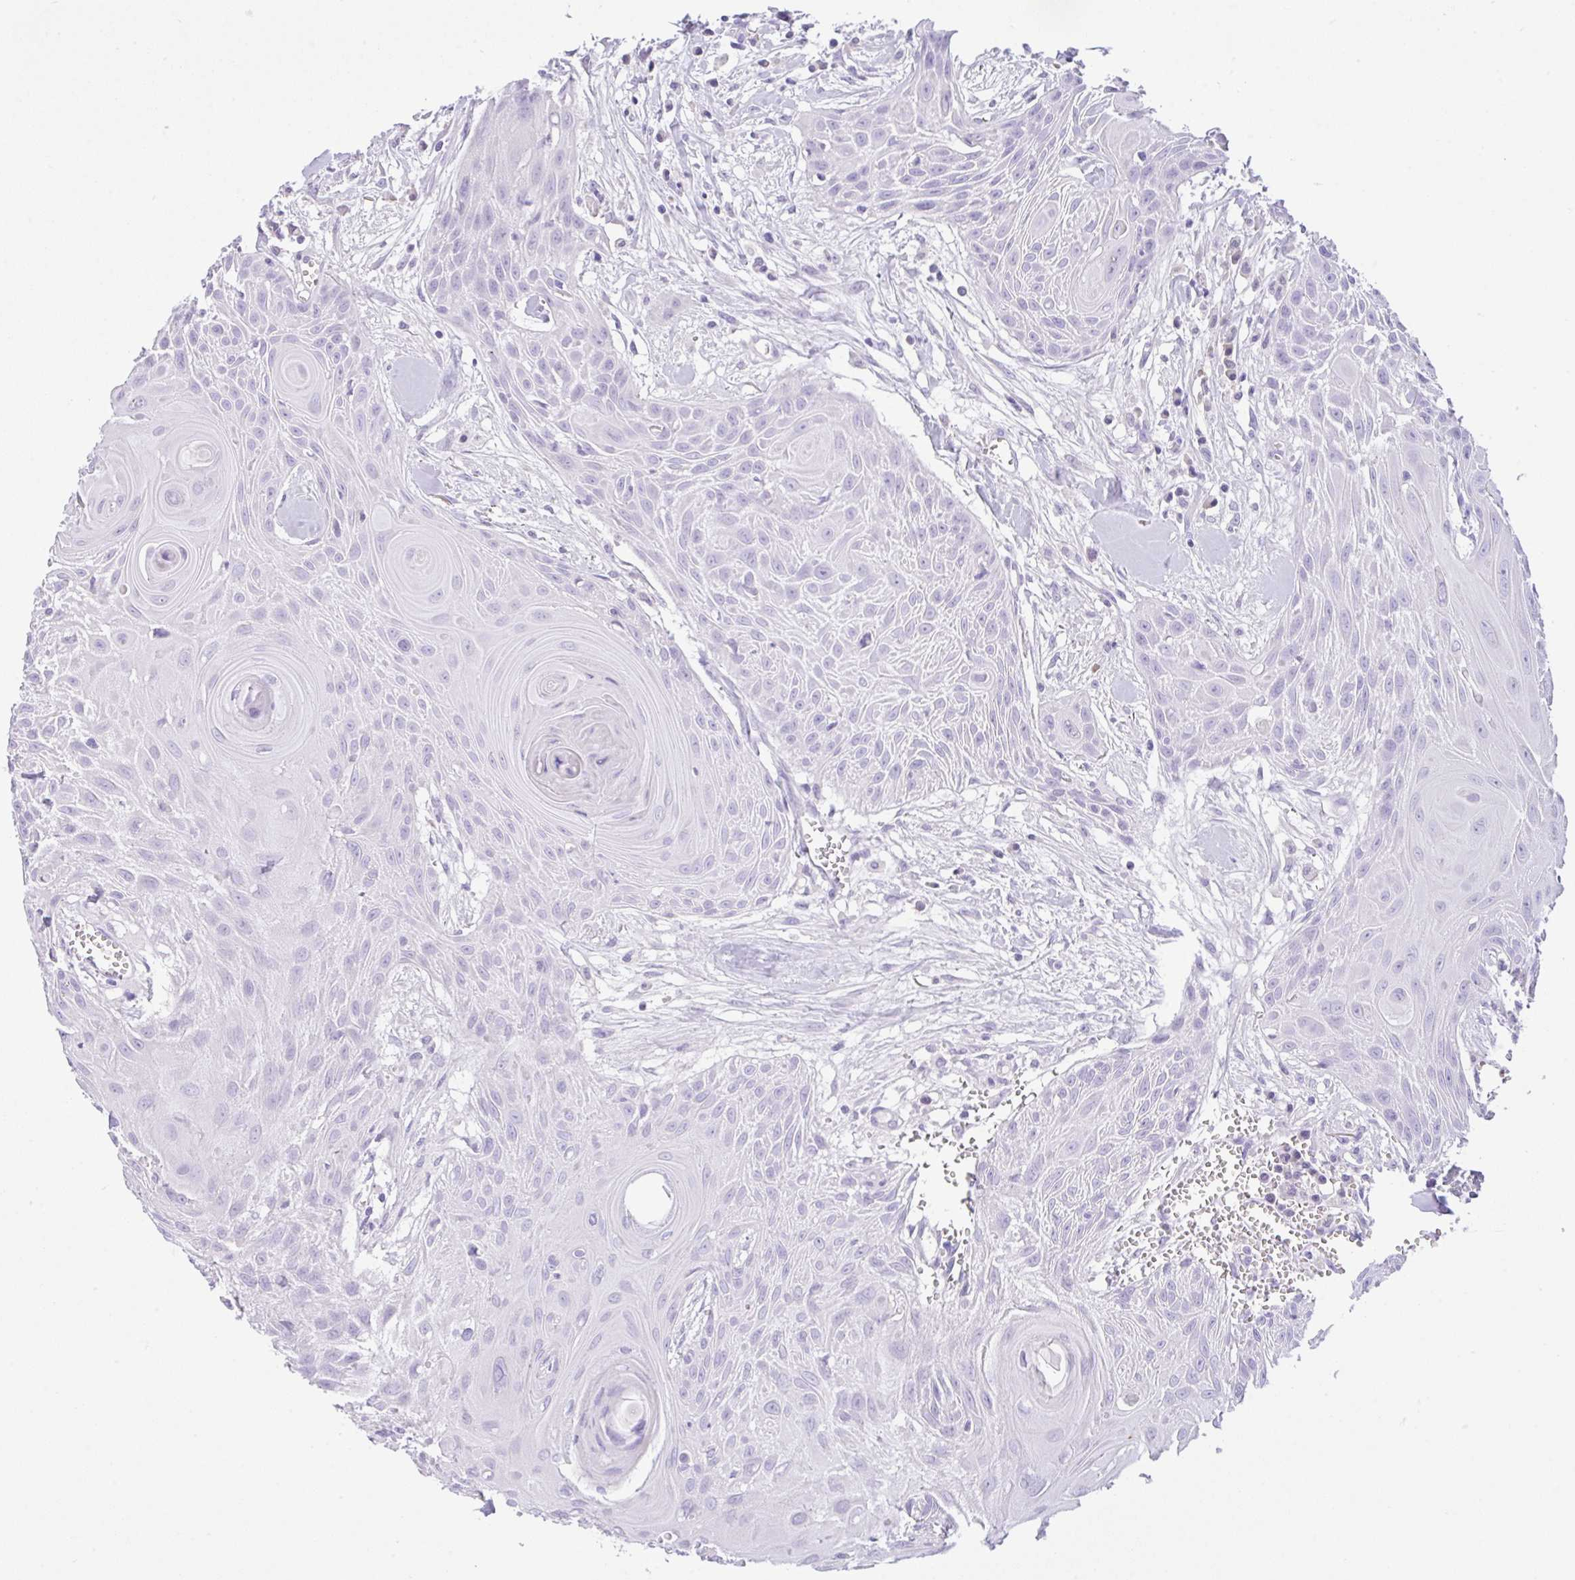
{"staining": {"intensity": "negative", "quantity": "none", "location": "none"}, "tissue": "head and neck cancer", "cell_type": "Tumor cells", "image_type": "cancer", "snomed": [{"axis": "morphology", "description": "Squamous cell carcinoma, NOS"}, {"axis": "topography", "description": "Lymph node"}, {"axis": "topography", "description": "Salivary gland"}, {"axis": "topography", "description": "Head-Neck"}], "caption": "A photomicrograph of human head and neck cancer (squamous cell carcinoma) is negative for staining in tumor cells. (DAB immunohistochemistry (IHC) with hematoxylin counter stain).", "gene": "NCF1", "patient": {"sex": "female", "age": 74}}